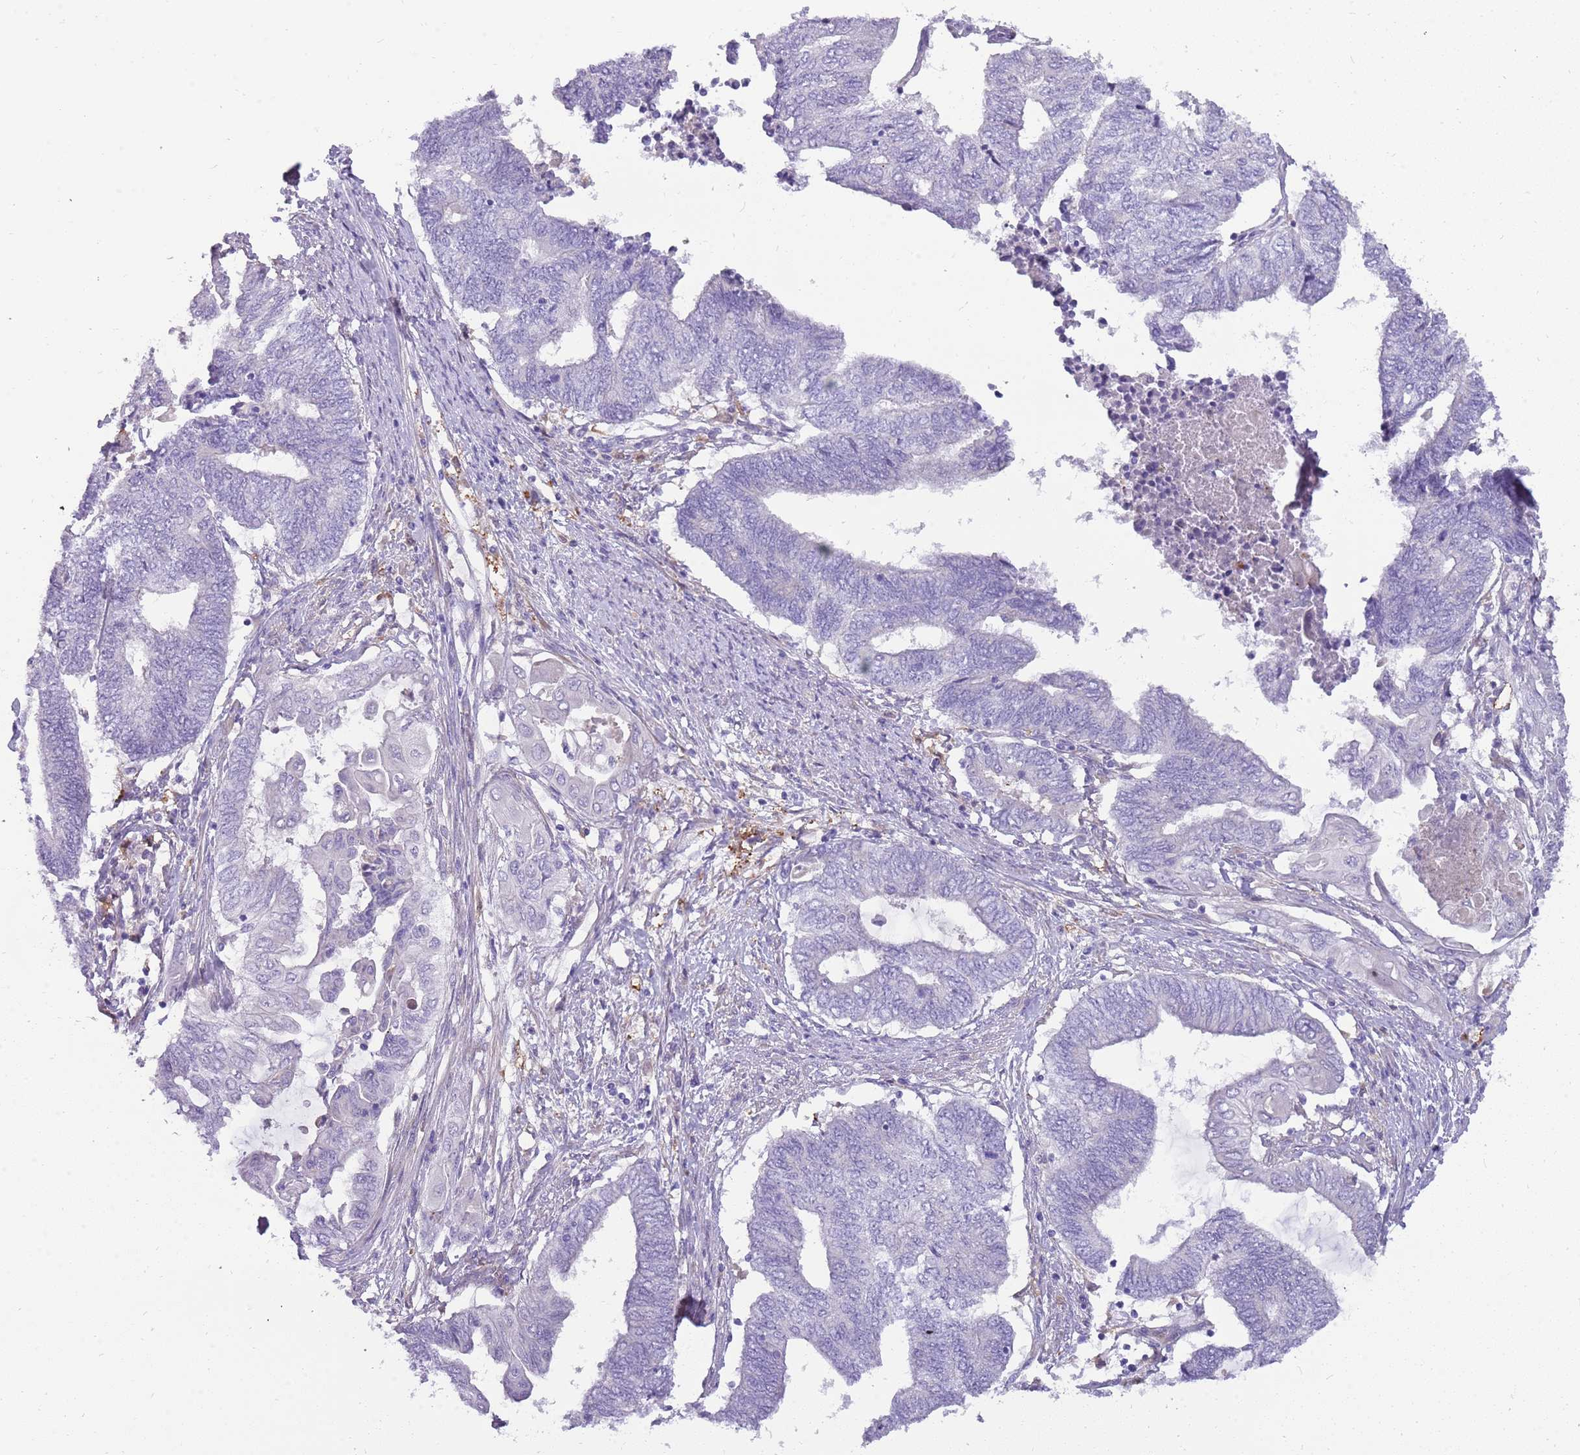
{"staining": {"intensity": "negative", "quantity": "none", "location": "none"}, "tissue": "endometrial cancer", "cell_type": "Tumor cells", "image_type": "cancer", "snomed": [{"axis": "morphology", "description": "Adenocarcinoma, NOS"}, {"axis": "topography", "description": "Uterus"}, {"axis": "topography", "description": "Endometrium"}], "caption": "Human endometrial cancer stained for a protein using immunohistochemistry exhibits no staining in tumor cells.", "gene": "DIPK1C", "patient": {"sex": "female", "age": 70}}